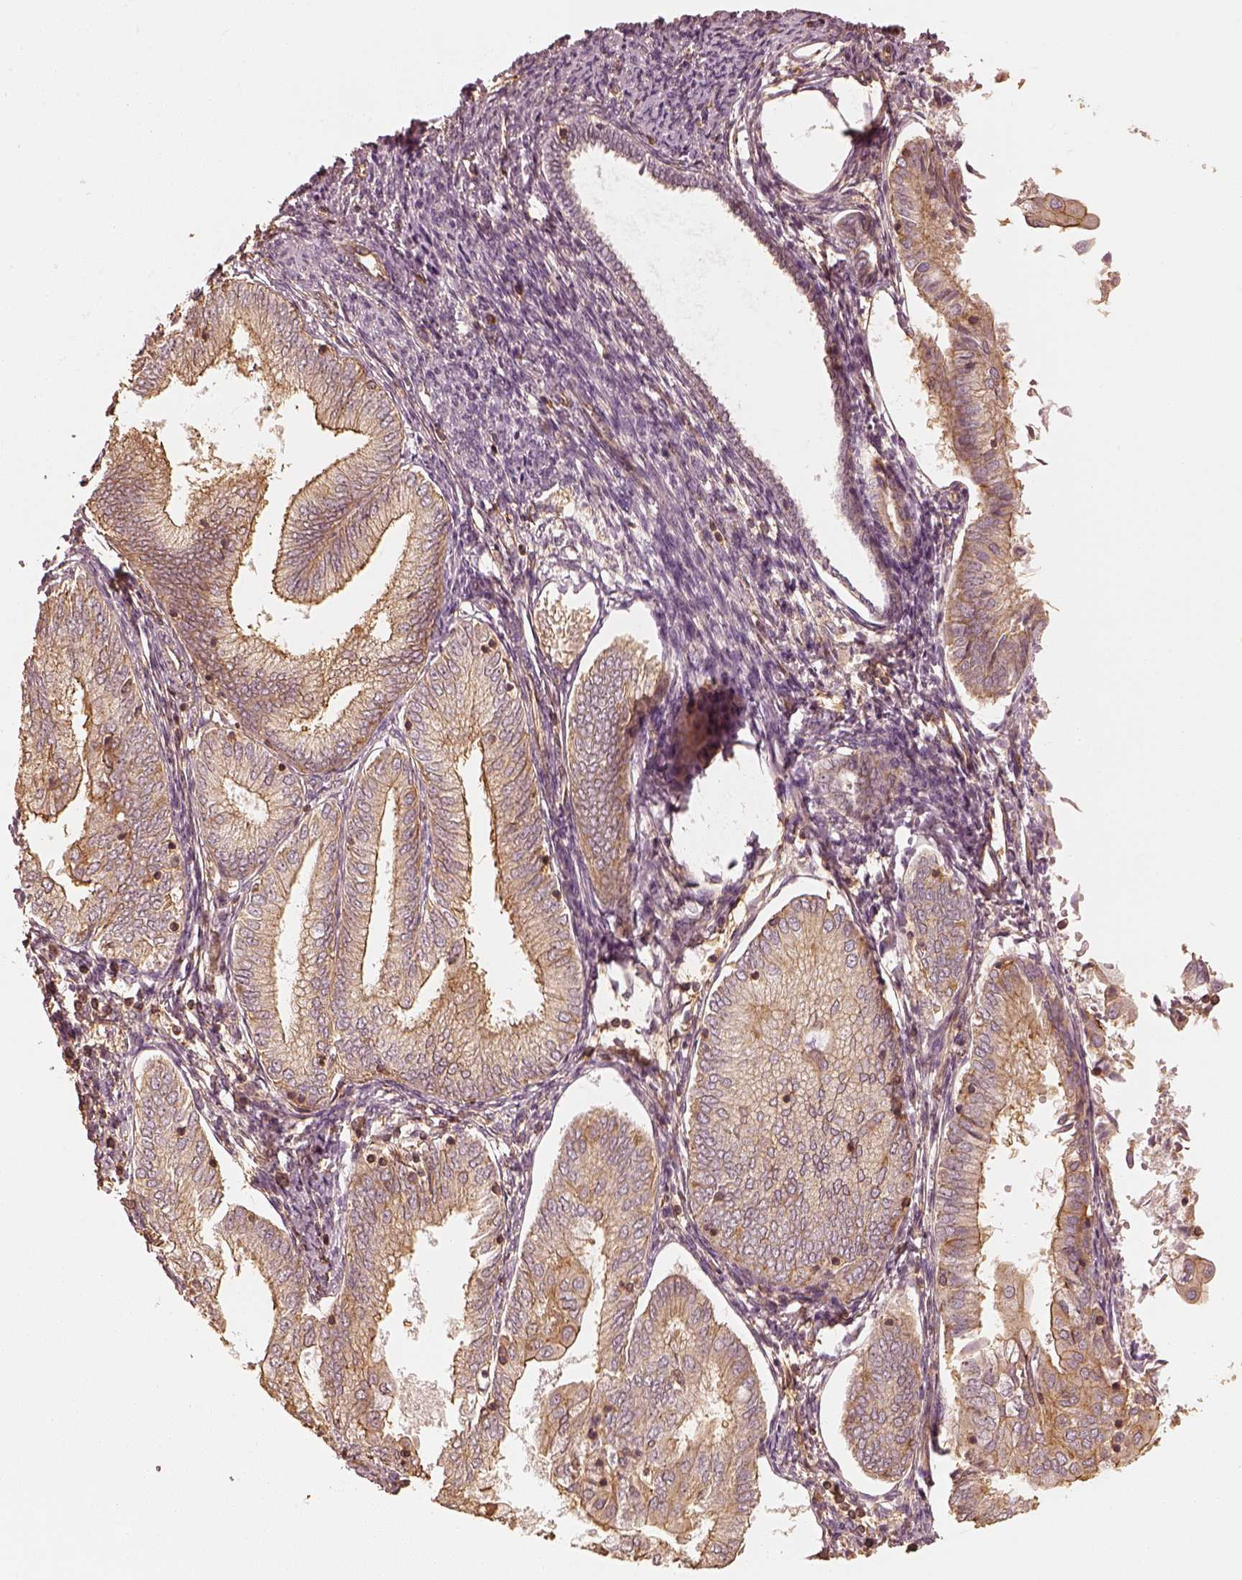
{"staining": {"intensity": "moderate", "quantity": "25%-75%", "location": "cytoplasmic/membranous"}, "tissue": "endometrial cancer", "cell_type": "Tumor cells", "image_type": "cancer", "snomed": [{"axis": "morphology", "description": "Adenocarcinoma, NOS"}, {"axis": "topography", "description": "Endometrium"}], "caption": "An image showing moderate cytoplasmic/membranous positivity in about 25%-75% of tumor cells in endometrial cancer (adenocarcinoma), as visualized by brown immunohistochemical staining.", "gene": "WDR7", "patient": {"sex": "female", "age": 55}}